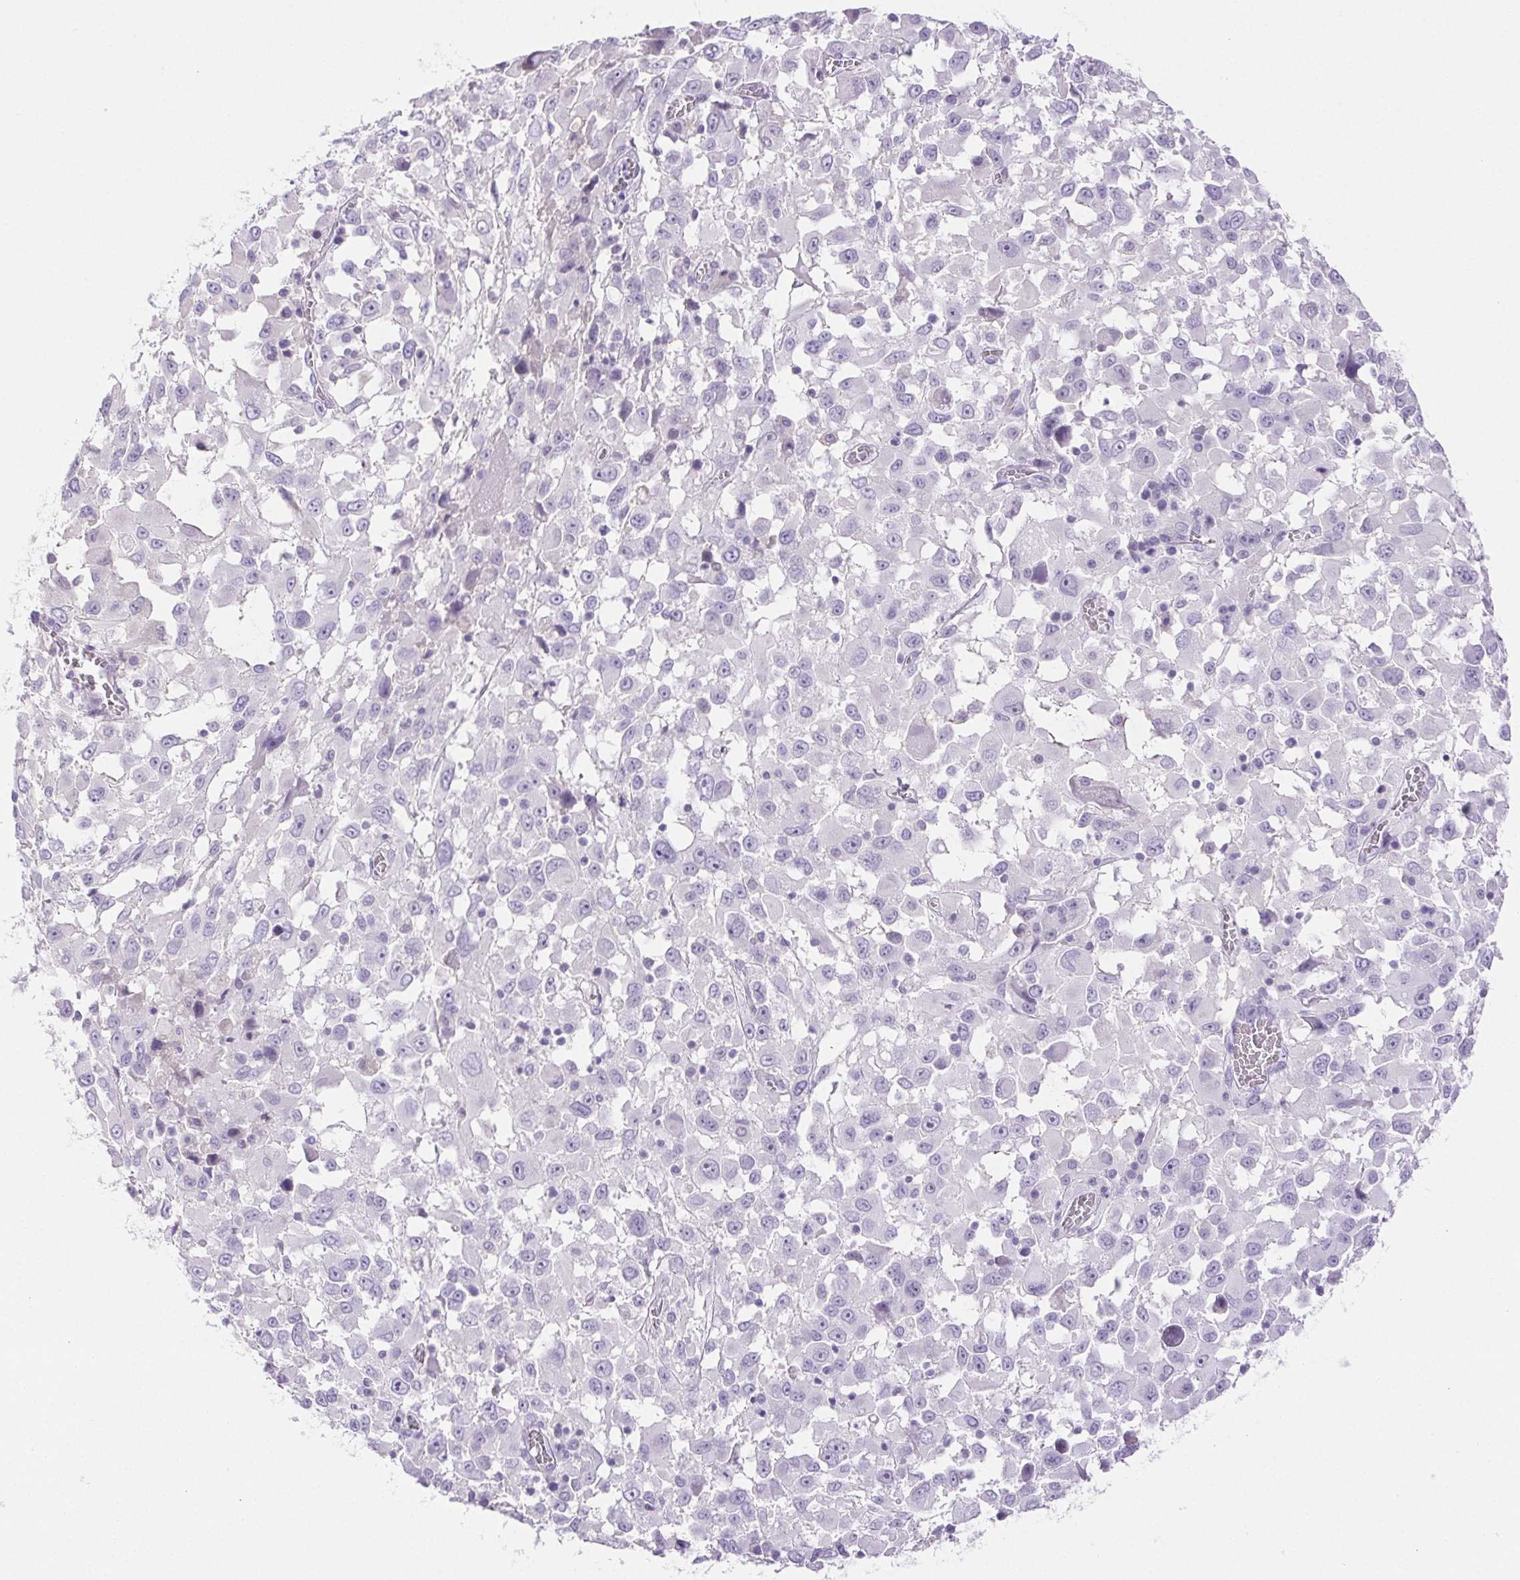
{"staining": {"intensity": "negative", "quantity": "none", "location": "none"}, "tissue": "melanoma", "cell_type": "Tumor cells", "image_type": "cancer", "snomed": [{"axis": "morphology", "description": "Malignant melanoma, Metastatic site"}, {"axis": "topography", "description": "Soft tissue"}], "caption": "Malignant melanoma (metastatic site) was stained to show a protein in brown. There is no significant positivity in tumor cells. (DAB IHC with hematoxylin counter stain).", "gene": "PAPPA2", "patient": {"sex": "male", "age": 50}}